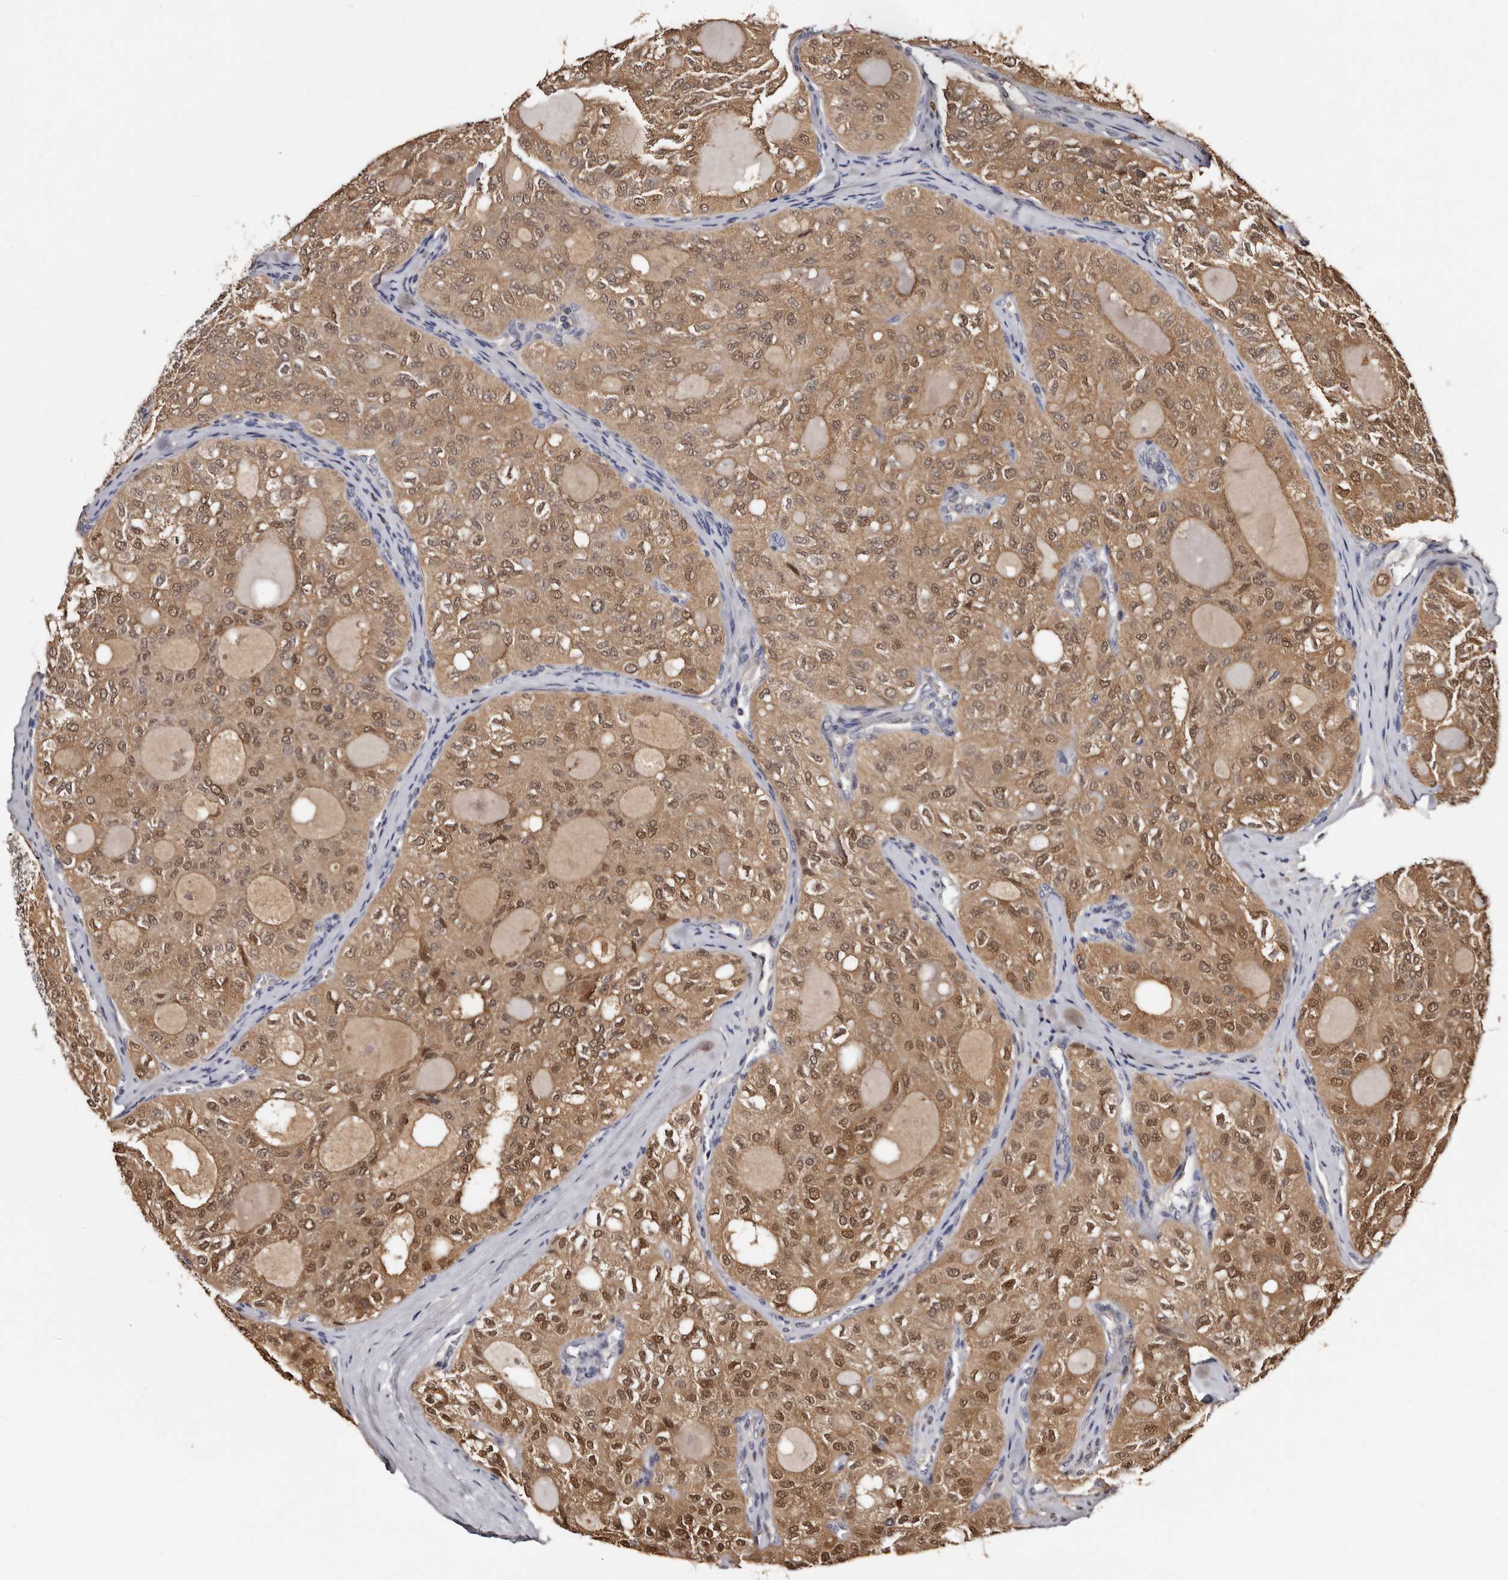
{"staining": {"intensity": "moderate", "quantity": ">75%", "location": "cytoplasmic/membranous,nuclear"}, "tissue": "thyroid cancer", "cell_type": "Tumor cells", "image_type": "cancer", "snomed": [{"axis": "morphology", "description": "Follicular adenoma carcinoma, NOS"}, {"axis": "topography", "description": "Thyroid gland"}], "caption": "Tumor cells reveal medium levels of moderate cytoplasmic/membranous and nuclear positivity in about >75% of cells in human thyroid cancer (follicular adenoma carcinoma).", "gene": "DNPH1", "patient": {"sex": "male", "age": 75}}